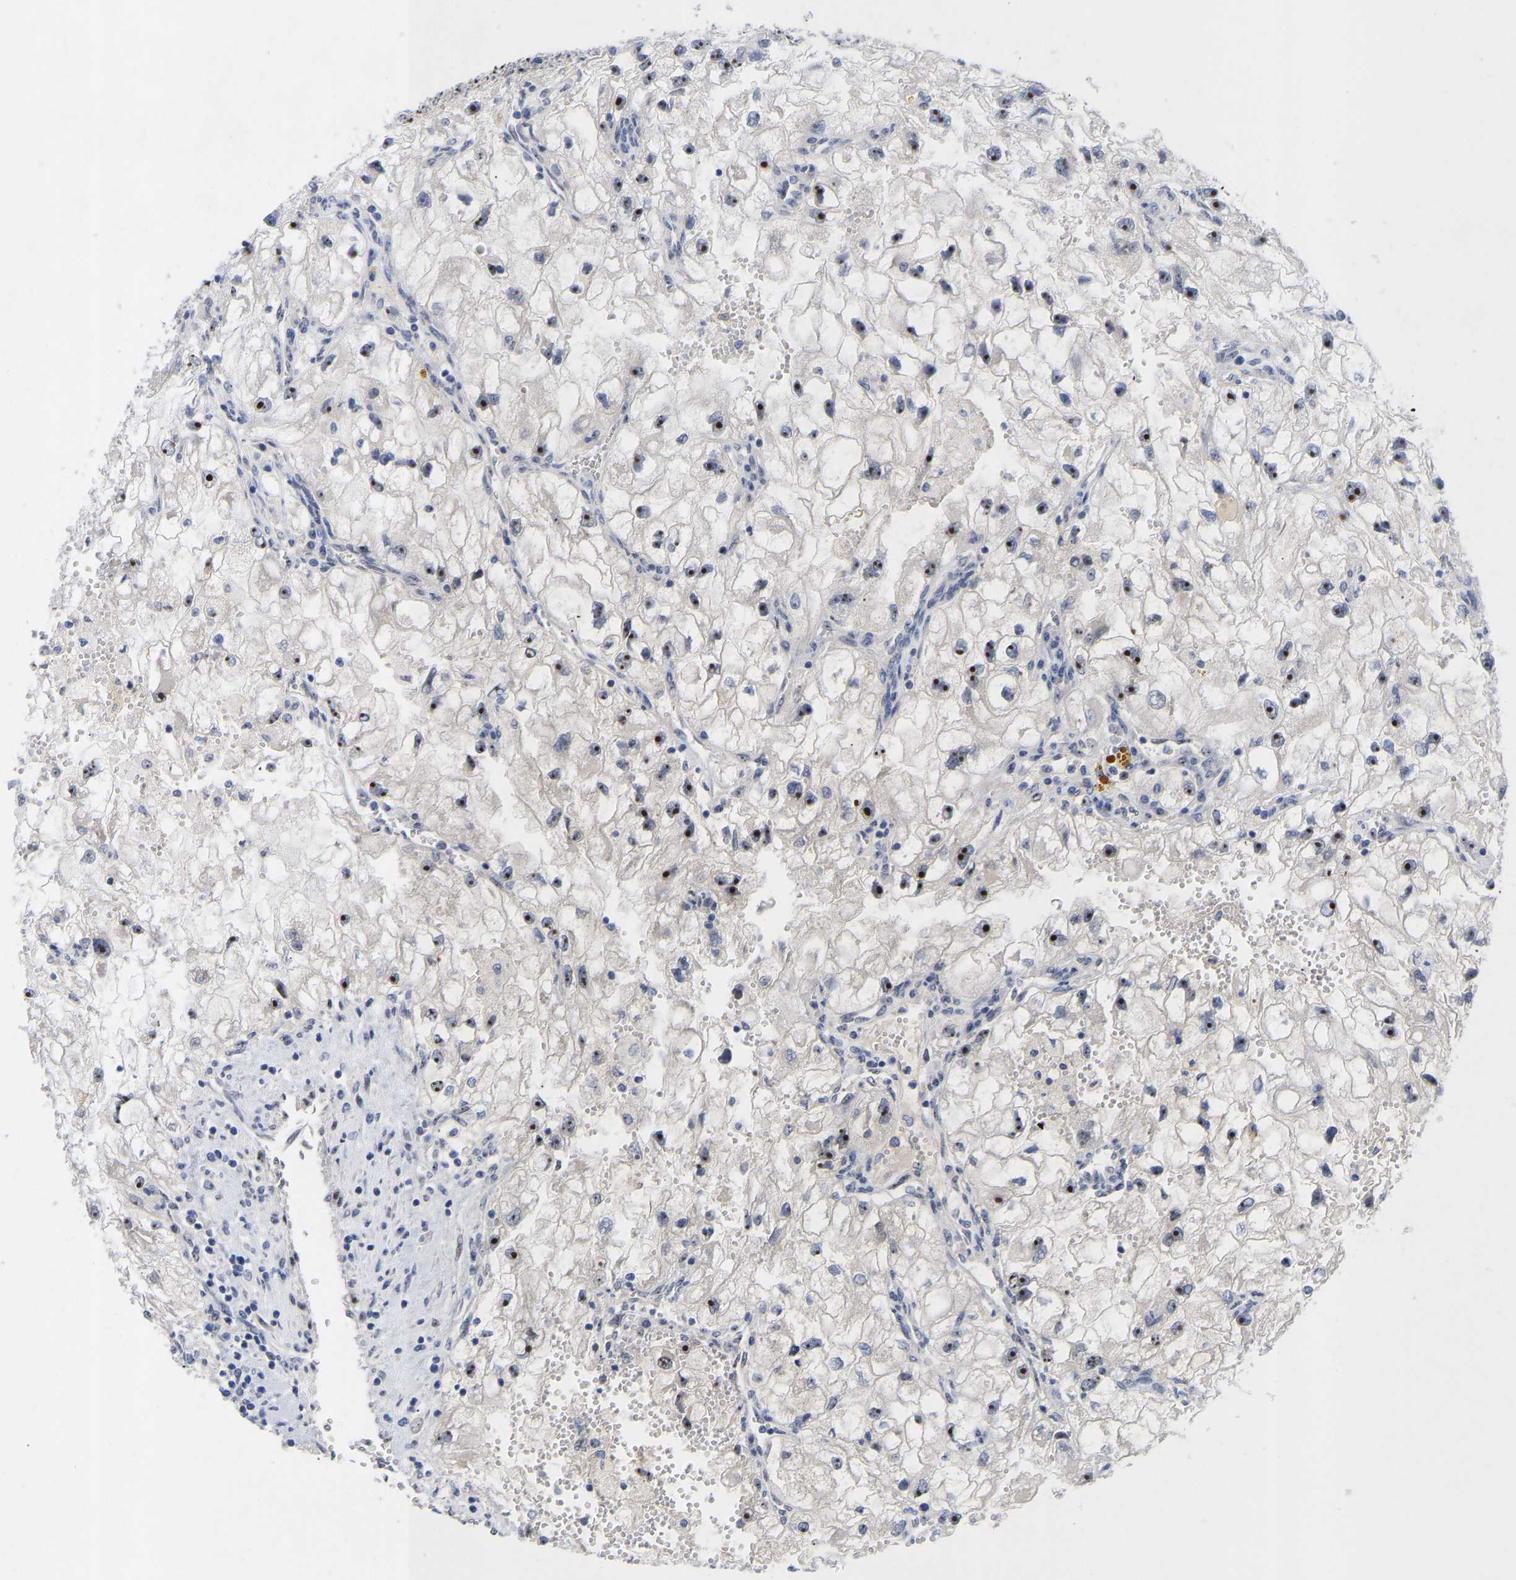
{"staining": {"intensity": "strong", "quantity": ">75%", "location": "nuclear"}, "tissue": "renal cancer", "cell_type": "Tumor cells", "image_type": "cancer", "snomed": [{"axis": "morphology", "description": "Adenocarcinoma, NOS"}, {"axis": "topography", "description": "Kidney"}], "caption": "This image shows renal cancer (adenocarcinoma) stained with immunohistochemistry (IHC) to label a protein in brown. The nuclear of tumor cells show strong positivity for the protein. Nuclei are counter-stained blue.", "gene": "NLE1", "patient": {"sex": "female", "age": 70}}